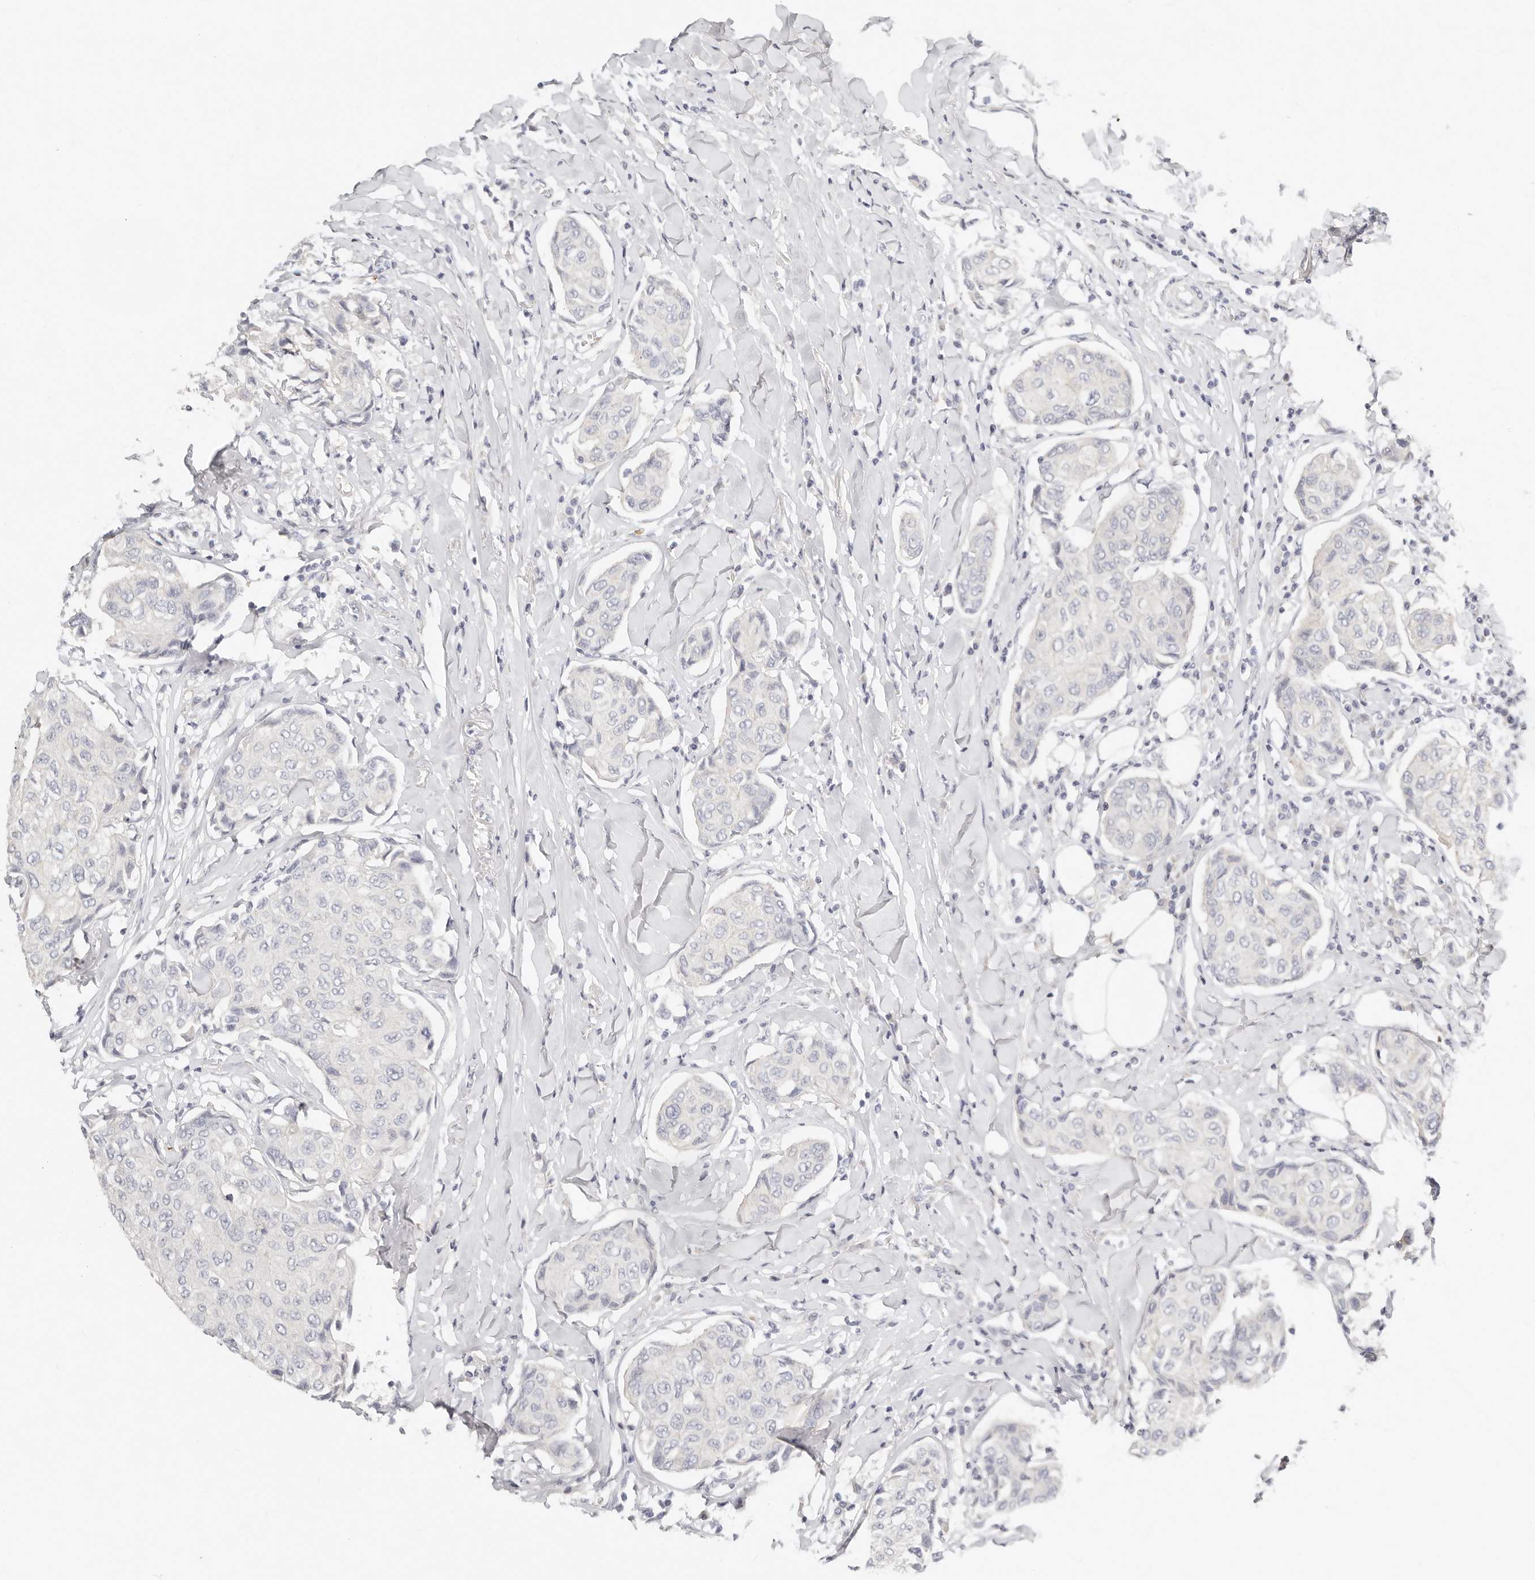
{"staining": {"intensity": "negative", "quantity": "none", "location": "none"}, "tissue": "breast cancer", "cell_type": "Tumor cells", "image_type": "cancer", "snomed": [{"axis": "morphology", "description": "Duct carcinoma"}, {"axis": "topography", "description": "Breast"}], "caption": "This histopathology image is of breast cancer stained with IHC to label a protein in brown with the nuclei are counter-stained blue. There is no staining in tumor cells.", "gene": "TMEM63B", "patient": {"sex": "female", "age": 80}}